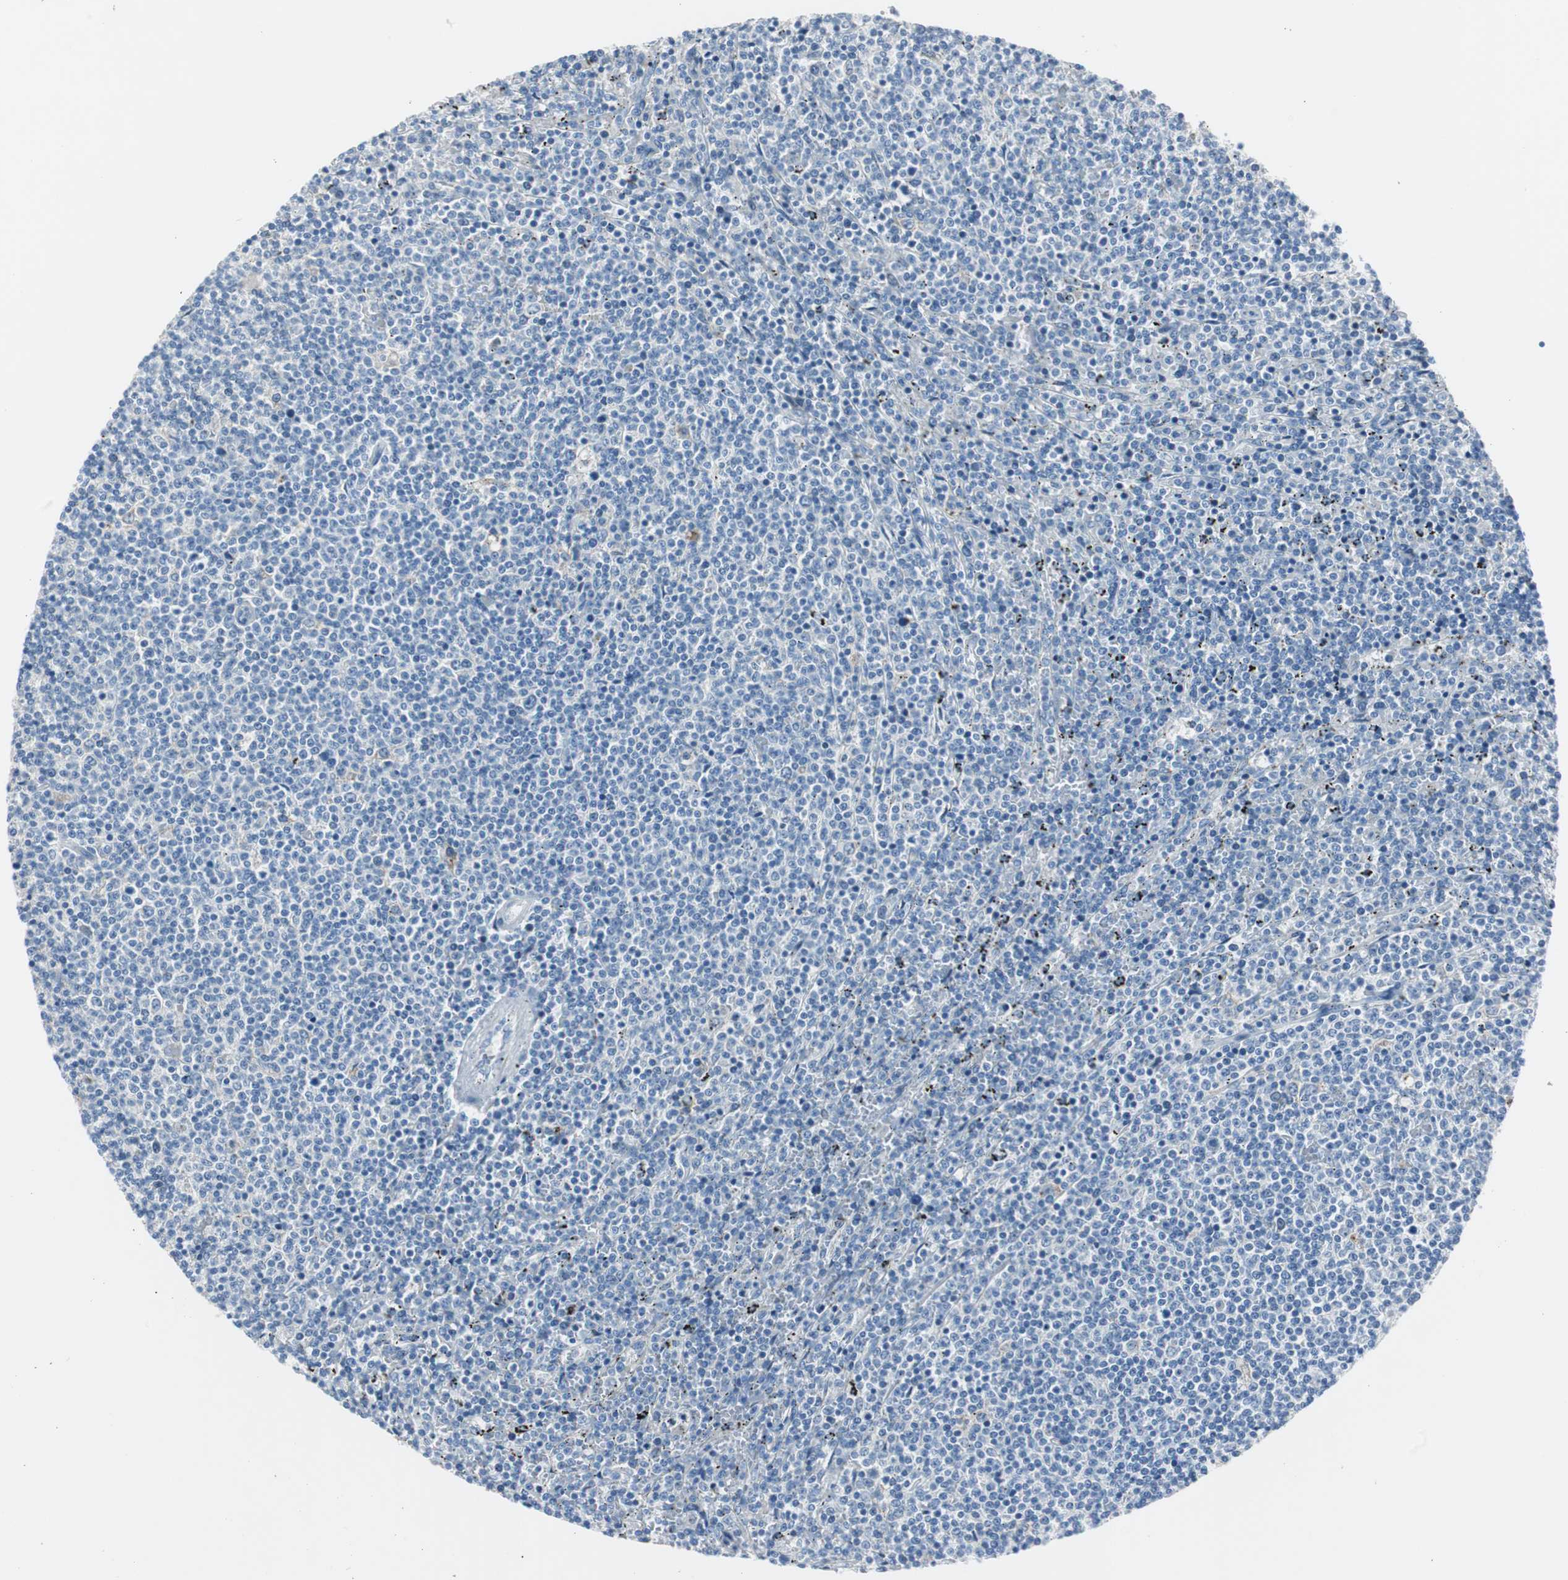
{"staining": {"intensity": "negative", "quantity": "none", "location": "none"}, "tissue": "lymphoma", "cell_type": "Tumor cells", "image_type": "cancer", "snomed": [{"axis": "morphology", "description": "Malignant lymphoma, non-Hodgkin's type, Low grade"}, {"axis": "topography", "description": "Spleen"}], "caption": "Histopathology image shows no significant protein positivity in tumor cells of lymphoma.", "gene": "SERPINF1", "patient": {"sex": "female", "age": 50}}